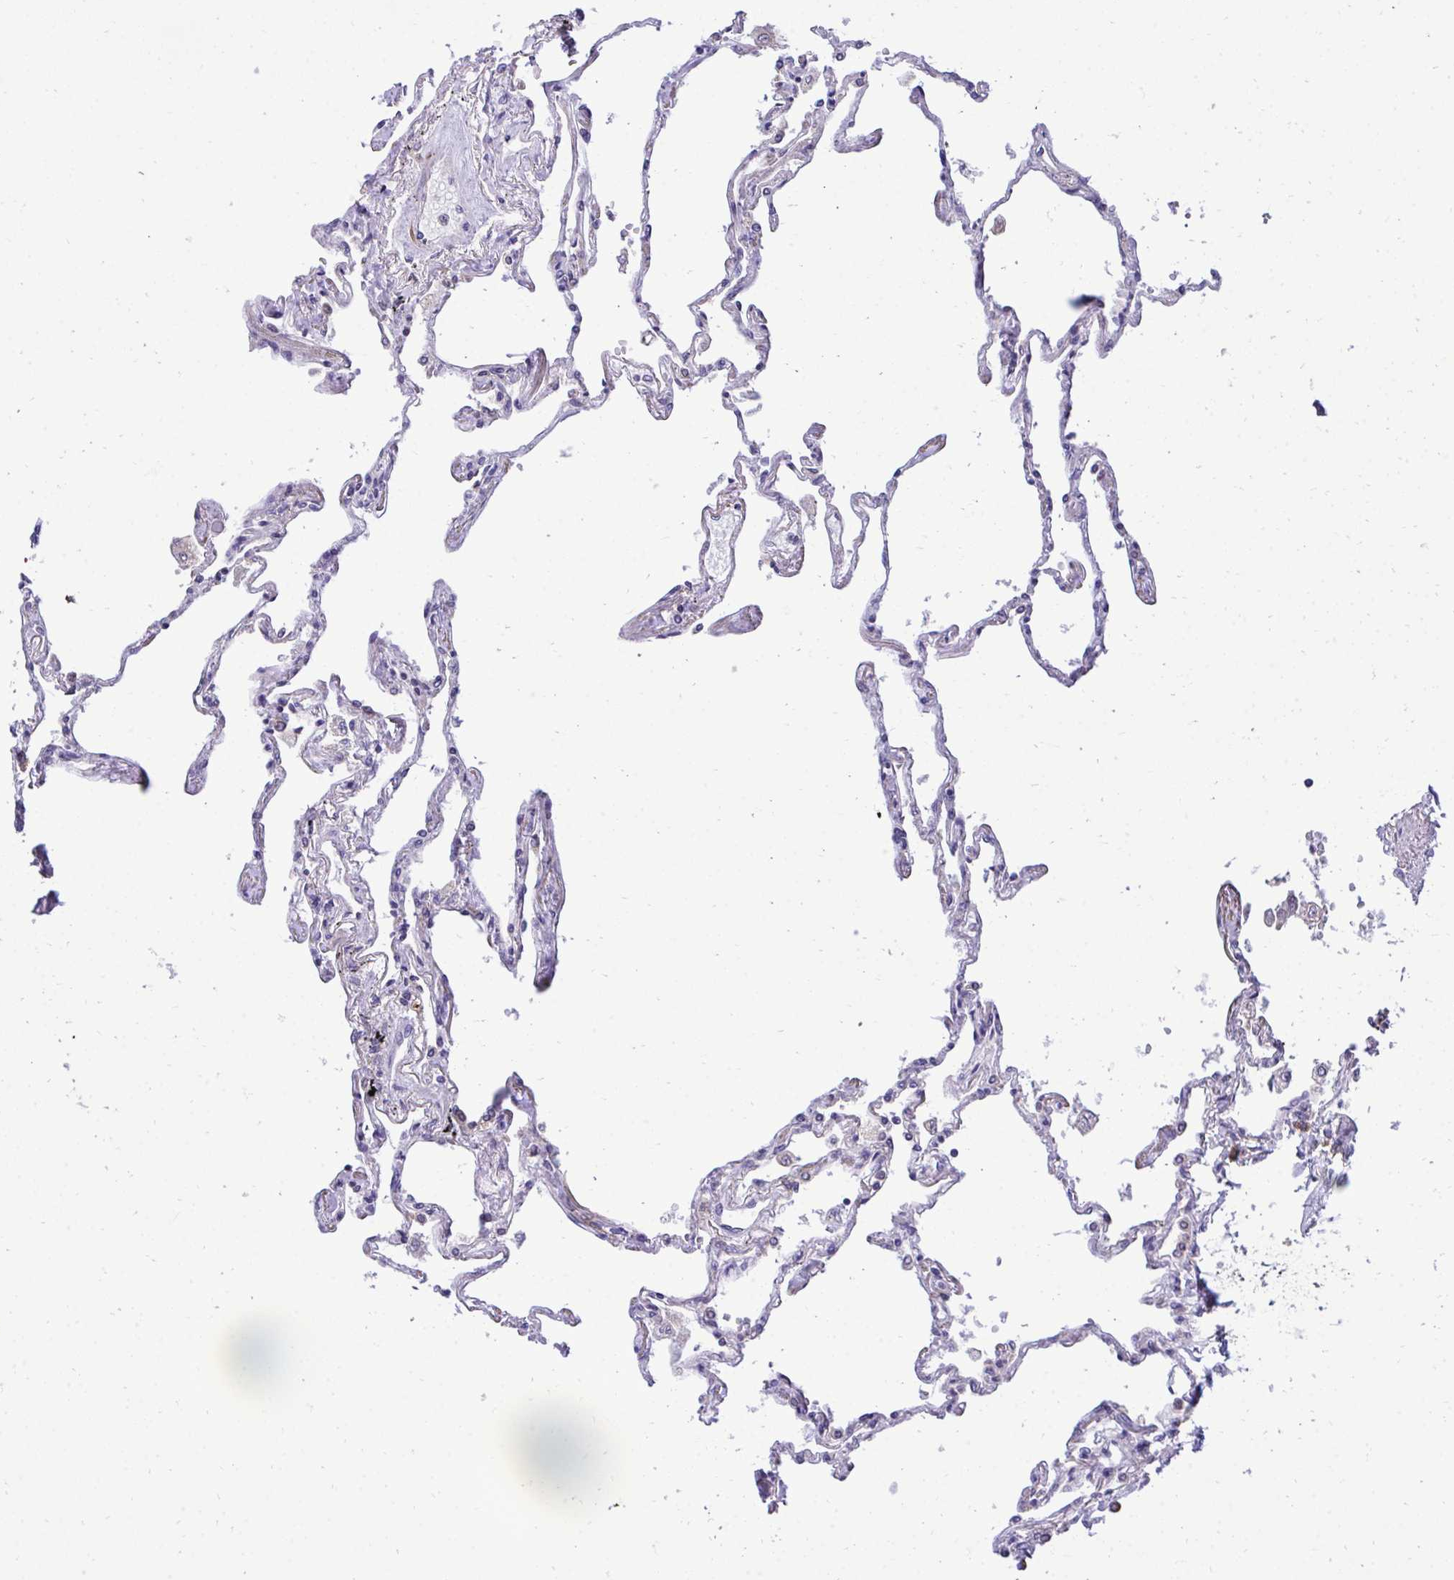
{"staining": {"intensity": "moderate", "quantity": "25%-75%", "location": "cytoplasmic/membranous"}, "tissue": "lung", "cell_type": "Alveolar cells", "image_type": "normal", "snomed": [{"axis": "morphology", "description": "Normal tissue, NOS"}, {"axis": "topography", "description": "Lung"}], "caption": "Protein expression by immunohistochemistry shows moderate cytoplasmic/membranous positivity in about 25%-75% of alveolar cells in unremarkable lung. (brown staining indicates protein expression, while blue staining denotes nuclei).", "gene": "RPS15", "patient": {"sex": "female", "age": 67}}